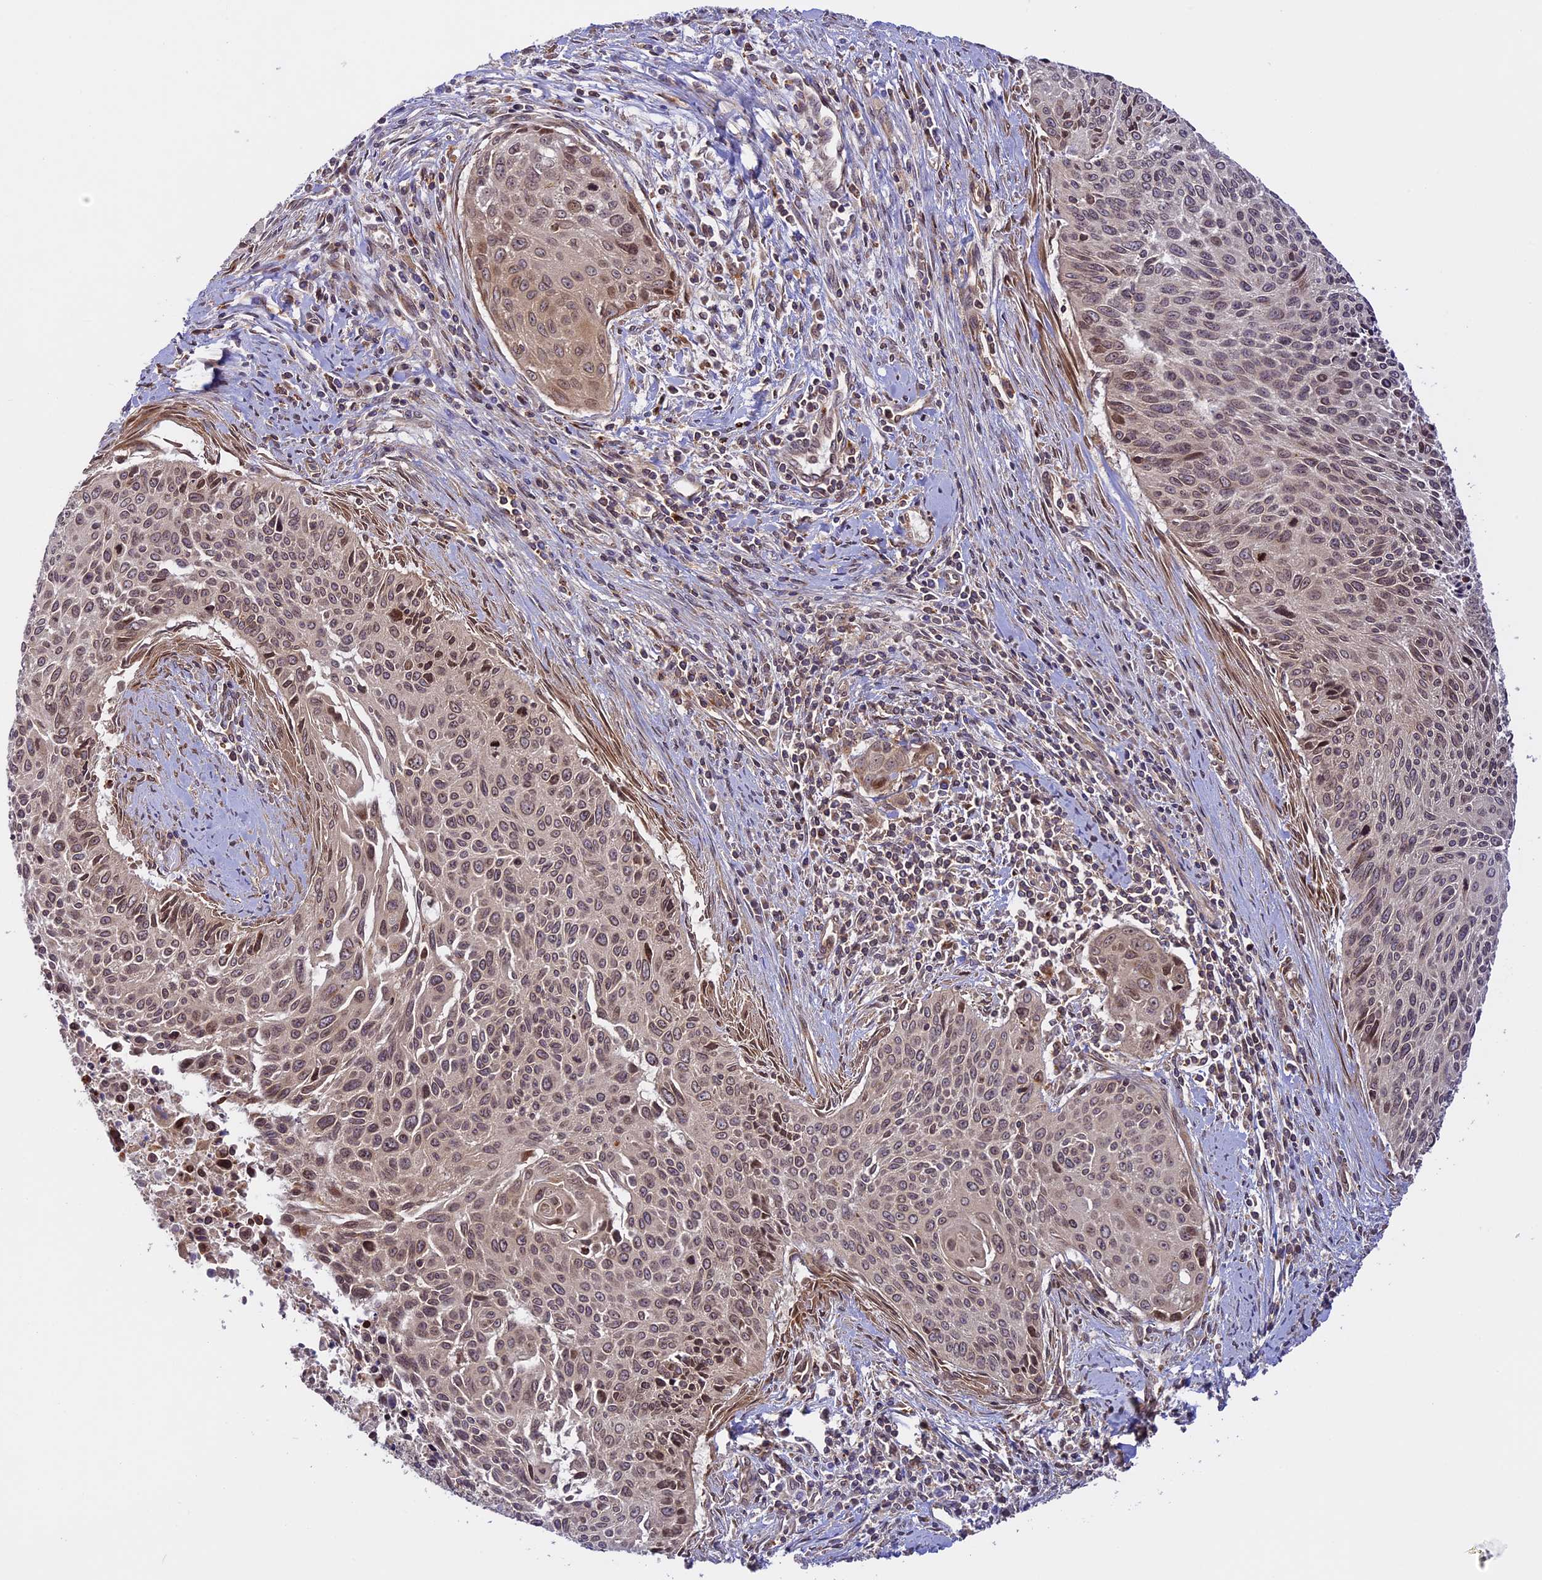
{"staining": {"intensity": "weak", "quantity": "25%-75%", "location": "cytoplasmic/membranous,nuclear"}, "tissue": "cervical cancer", "cell_type": "Tumor cells", "image_type": "cancer", "snomed": [{"axis": "morphology", "description": "Squamous cell carcinoma, NOS"}, {"axis": "topography", "description": "Cervix"}], "caption": "Squamous cell carcinoma (cervical) stained with a brown dye displays weak cytoplasmic/membranous and nuclear positive expression in approximately 25%-75% of tumor cells.", "gene": "DGKH", "patient": {"sex": "female", "age": 55}}